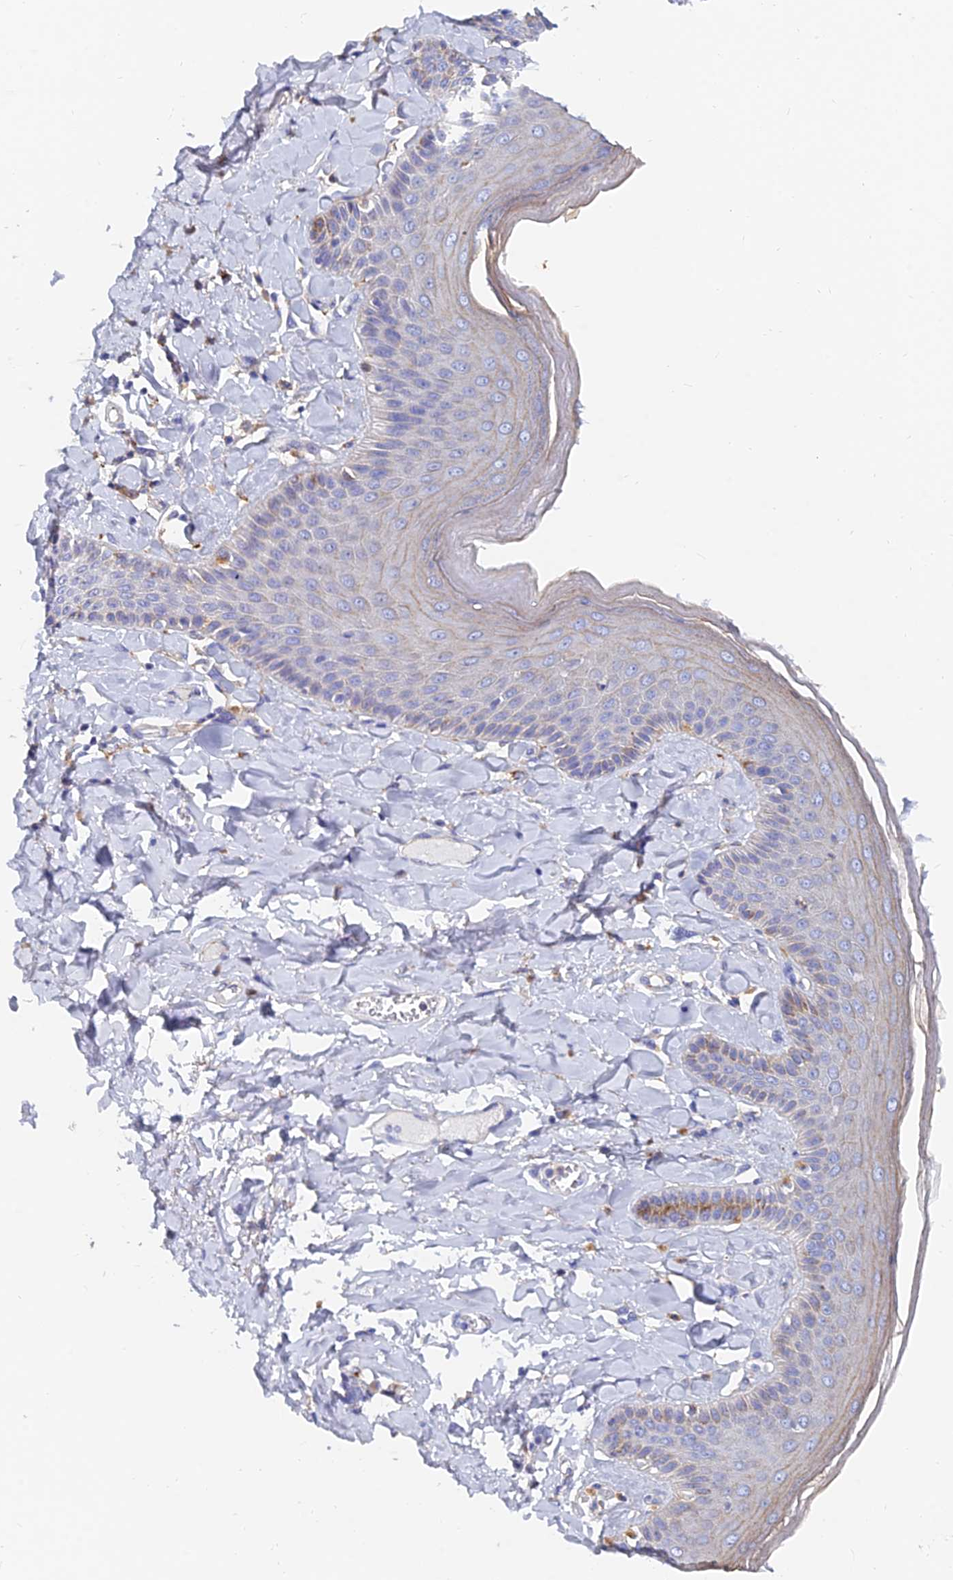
{"staining": {"intensity": "moderate", "quantity": "<25%", "location": "cytoplasmic/membranous"}, "tissue": "skin", "cell_type": "Epidermal cells", "image_type": "normal", "snomed": [{"axis": "morphology", "description": "Normal tissue, NOS"}, {"axis": "topography", "description": "Anal"}], "caption": "Protein staining of normal skin reveals moderate cytoplasmic/membranous positivity in approximately <25% of epidermal cells.", "gene": "SPNS1", "patient": {"sex": "male", "age": 69}}